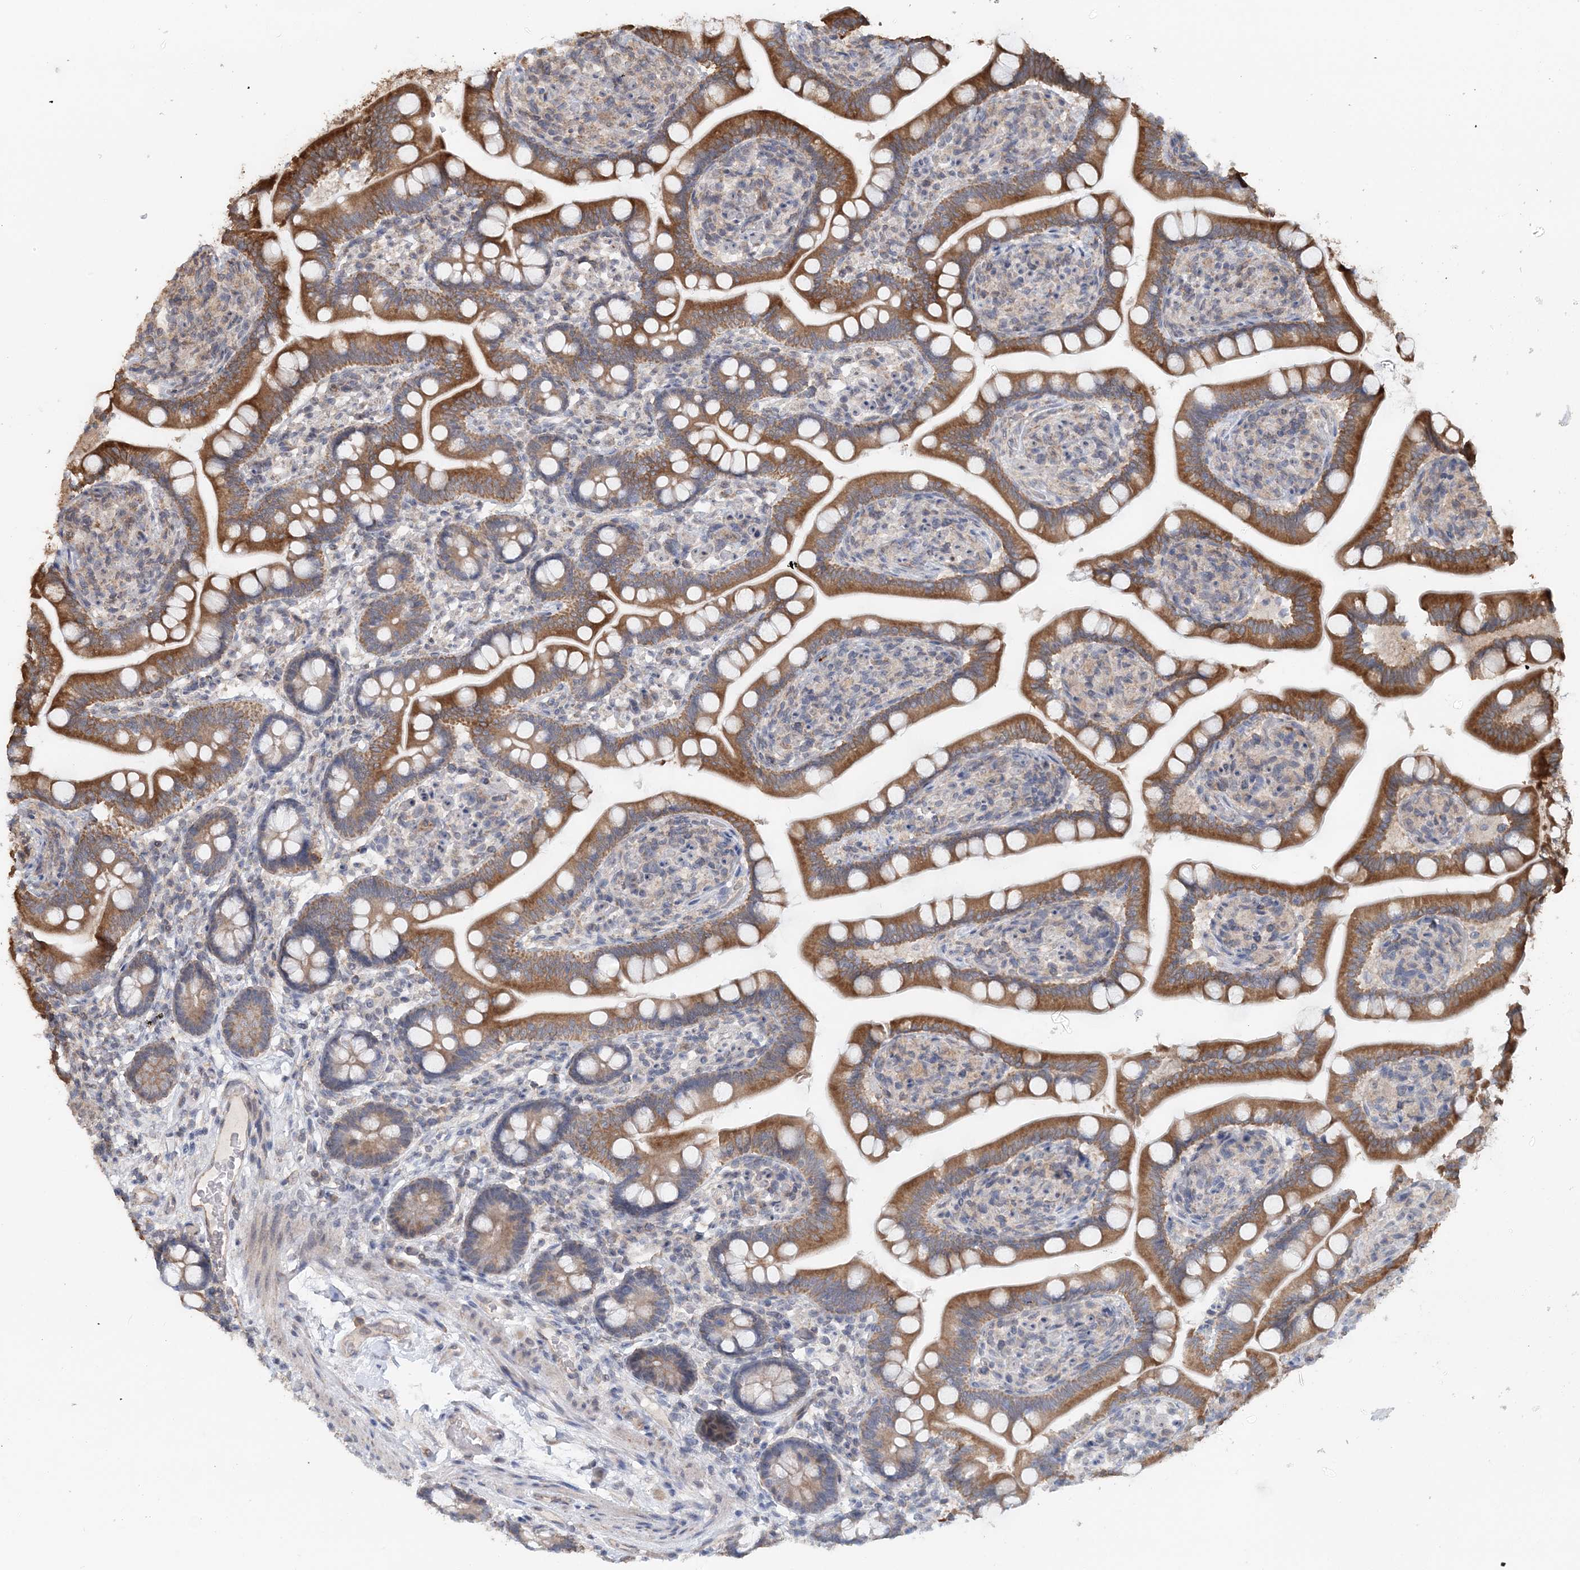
{"staining": {"intensity": "strong", "quantity": ">75%", "location": "cytoplasmic/membranous"}, "tissue": "small intestine", "cell_type": "Glandular cells", "image_type": "normal", "snomed": [{"axis": "morphology", "description": "Normal tissue, NOS"}, {"axis": "topography", "description": "Small intestine"}], "caption": "Strong cytoplasmic/membranous protein staining is seen in approximately >75% of glandular cells in small intestine.", "gene": "FBXO38", "patient": {"sex": "female", "age": 64}}